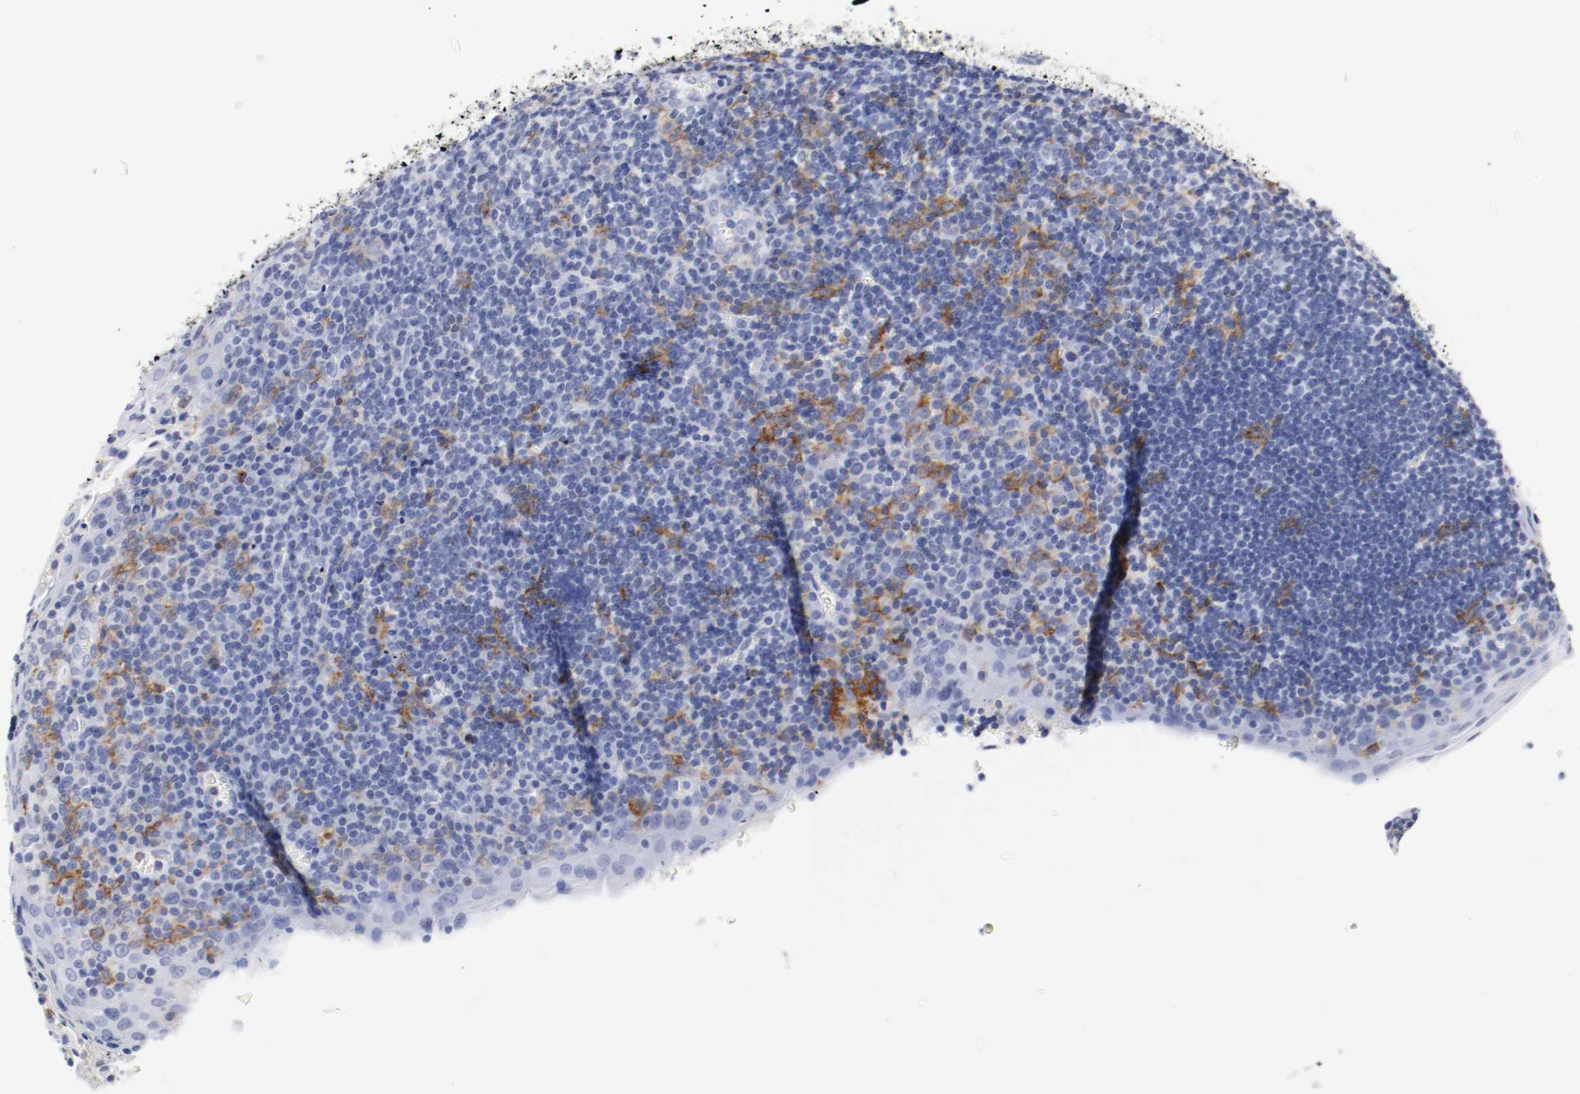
{"staining": {"intensity": "negative", "quantity": "none", "location": "none"}, "tissue": "oral mucosa", "cell_type": "Squamous epithelial cells", "image_type": "normal", "snomed": [{"axis": "morphology", "description": "Normal tissue, NOS"}, {"axis": "topography", "description": "Oral tissue"}], "caption": "Immunohistochemistry image of unremarkable human oral mucosa stained for a protein (brown), which reveals no expression in squamous epithelial cells.", "gene": "ITGAX", "patient": {"sex": "male", "age": 20}}